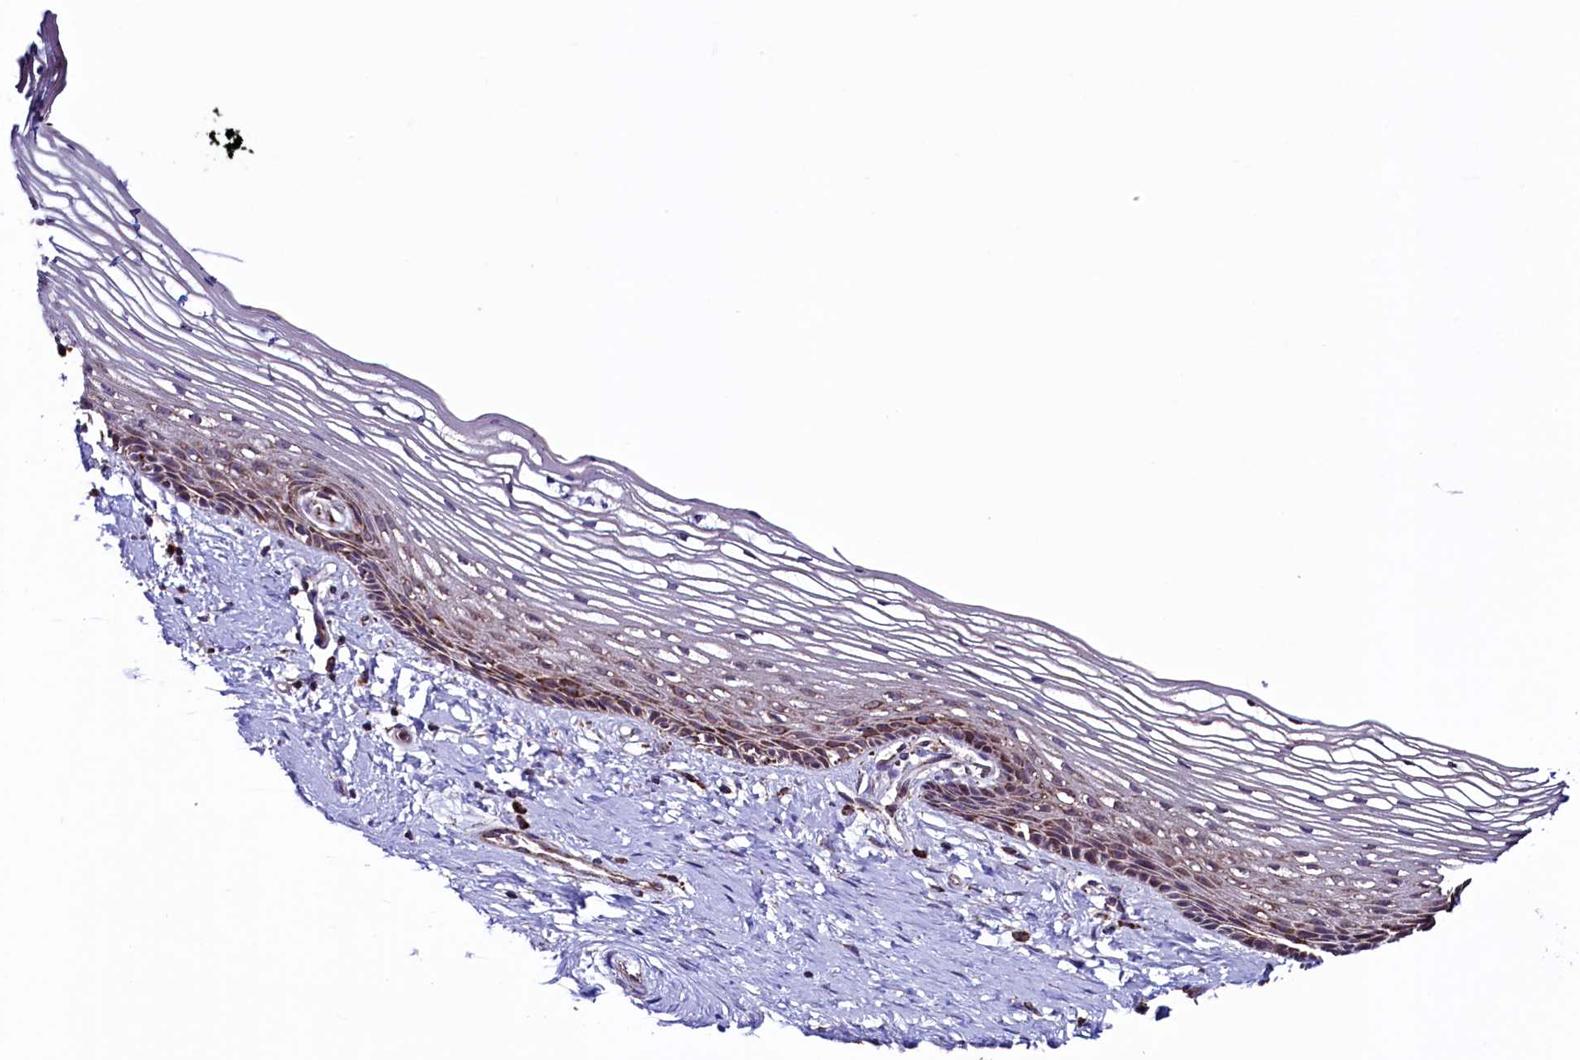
{"staining": {"intensity": "moderate", "quantity": ">75%", "location": "cytoplasmic/membranous"}, "tissue": "vagina", "cell_type": "Squamous epithelial cells", "image_type": "normal", "snomed": [{"axis": "morphology", "description": "Normal tissue, NOS"}, {"axis": "topography", "description": "Vagina"}], "caption": "The micrograph demonstrates immunohistochemical staining of benign vagina. There is moderate cytoplasmic/membranous positivity is identified in approximately >75% of squamous epithelial cells.", "gene": "STARD5", "patient": {"sex": "female", "age": 46}}